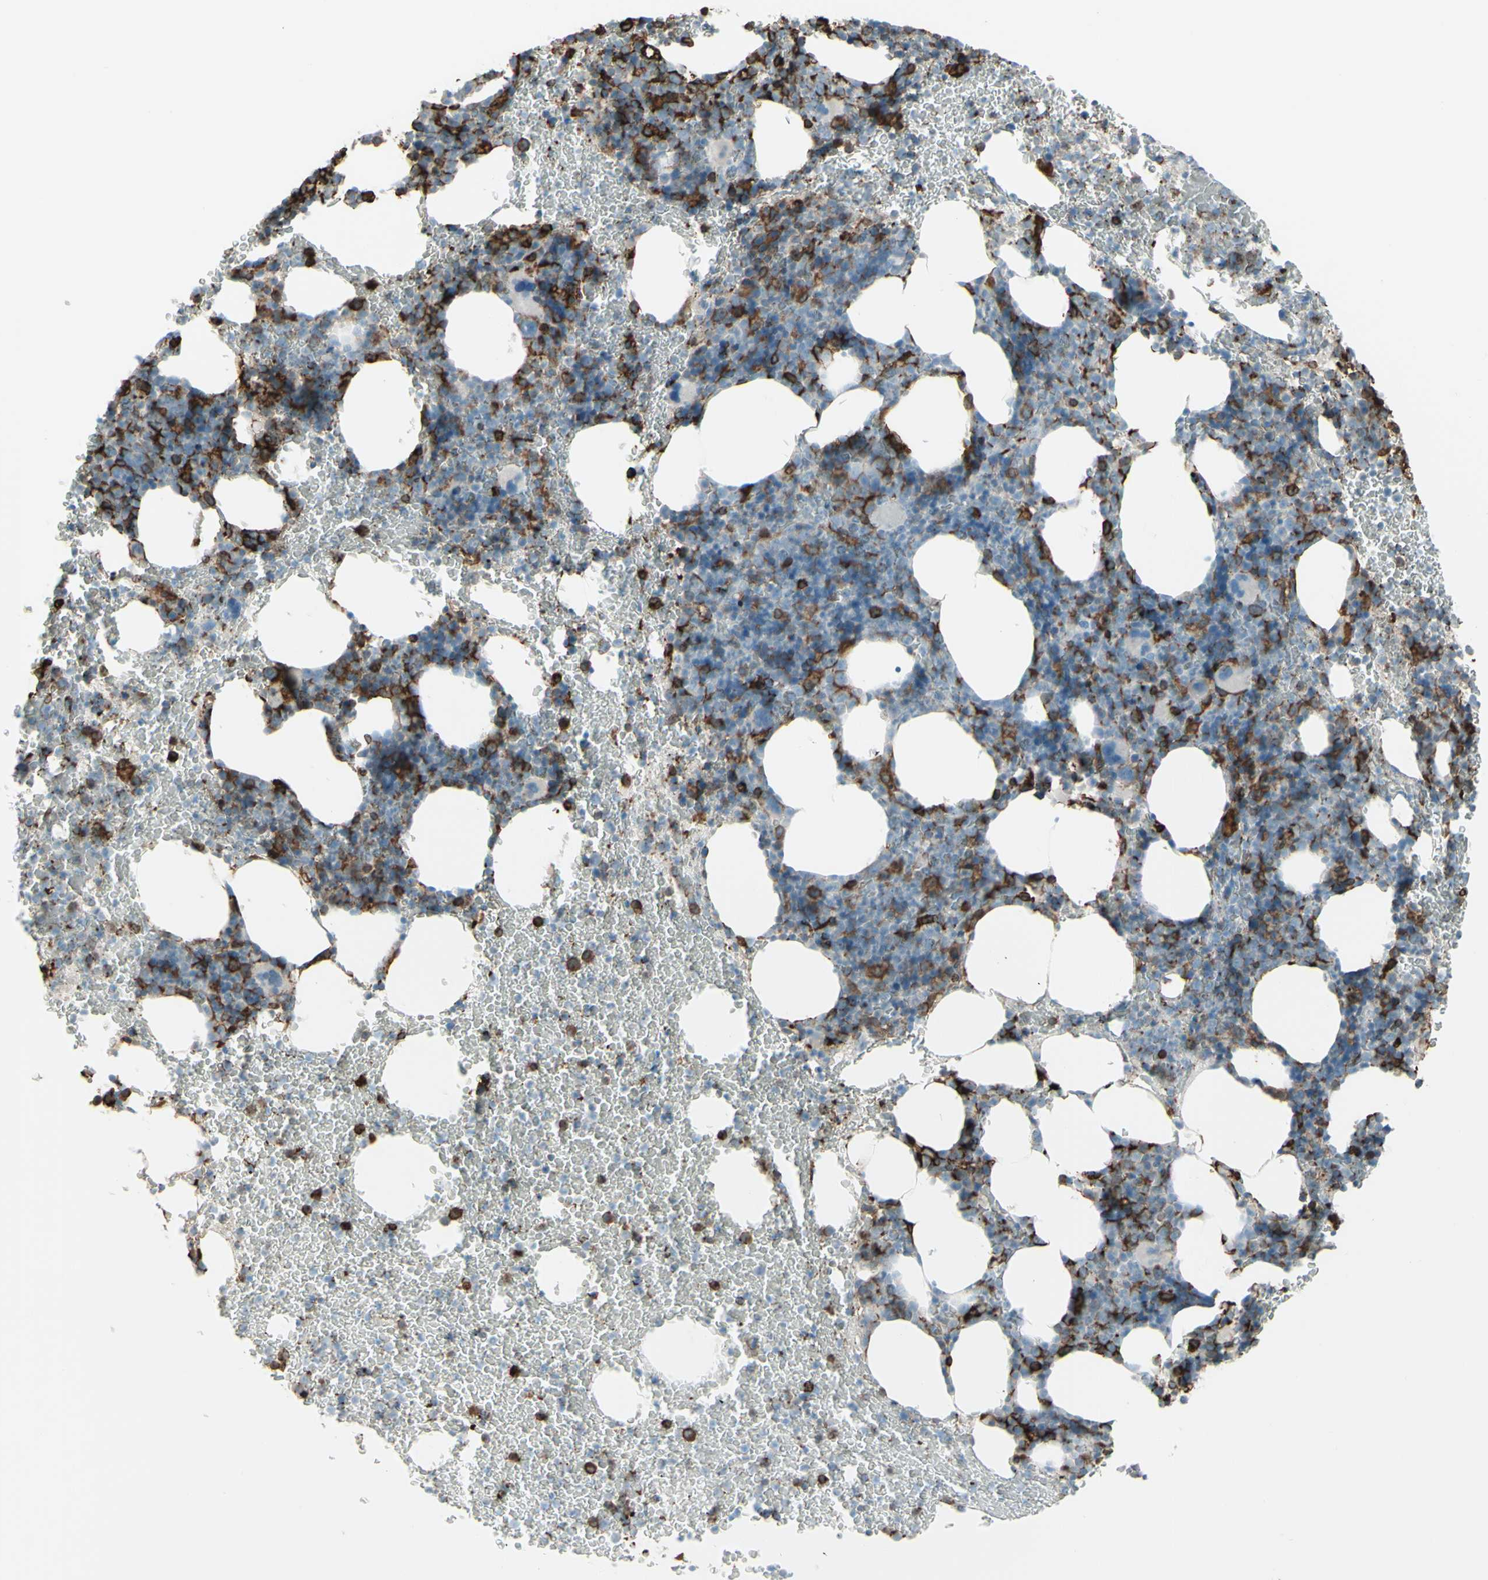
{"staining": {"intensity": "strong", "quantity": "25%-75%", "location": "cytoplasmic/membranous"}, "tissue": "bone marrow", "cell_type": "Hematopoietic cells", "image_type": "normal", "snomed": [{"axis": "morphology", "description": "Normal tissue, NOS"}, {"axis": "morphology", "description": "Inflammation, NOS"}, {"axis": "topography", "description": "Bone marrow"}], "caption": "There is high levels of strong cytoplasmic/membranous staining in hematopoietic cells of unremarkable bone marrow, as demonstrated by immunohistochemical staining (brown color).", "gene": "HLA", "patient": {"sex": "male", "age": 72}}